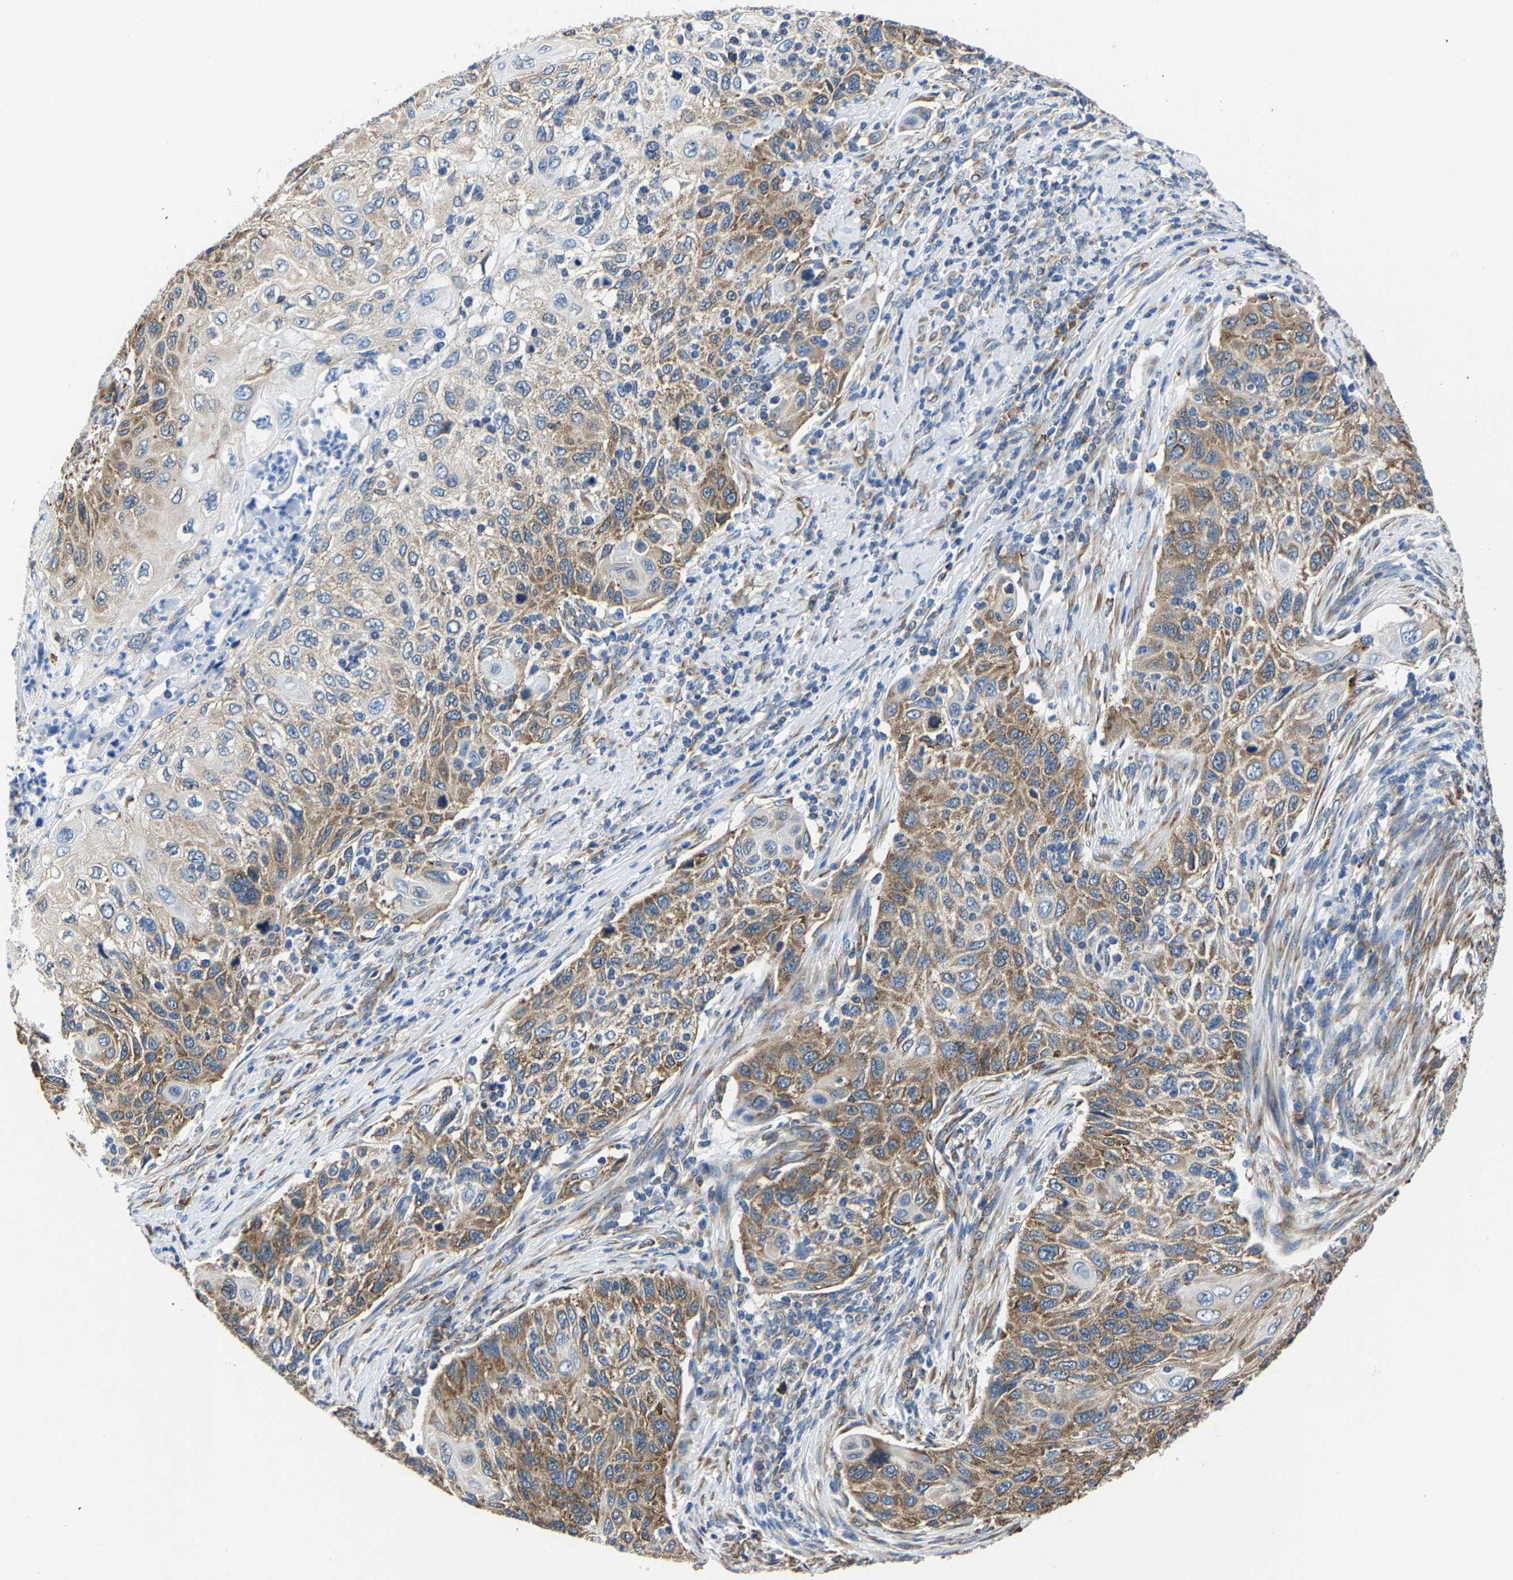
{"staining": {"intensity": "strong", "quantity": ">75%", "location": "cytoplasmic/membranous"}, "tissue": "cervical cancer", "cell_type": "Tumor cells", "image_type": "cancer", "snomed": [{"axis": "morphology", "description": "Squamous cell carcinoma, NOS"}, {"axis": "topography", "description": "Cervix"}], "caption": "Brown immunohistochemical staining in cervical cancer (squamous cell carcinoma) displays strong cytoplasmic/membranous expression in approximately >75% of tumor cells.", "gene": "G3BP2", "patient": {"sex": "female", "age": 70}}